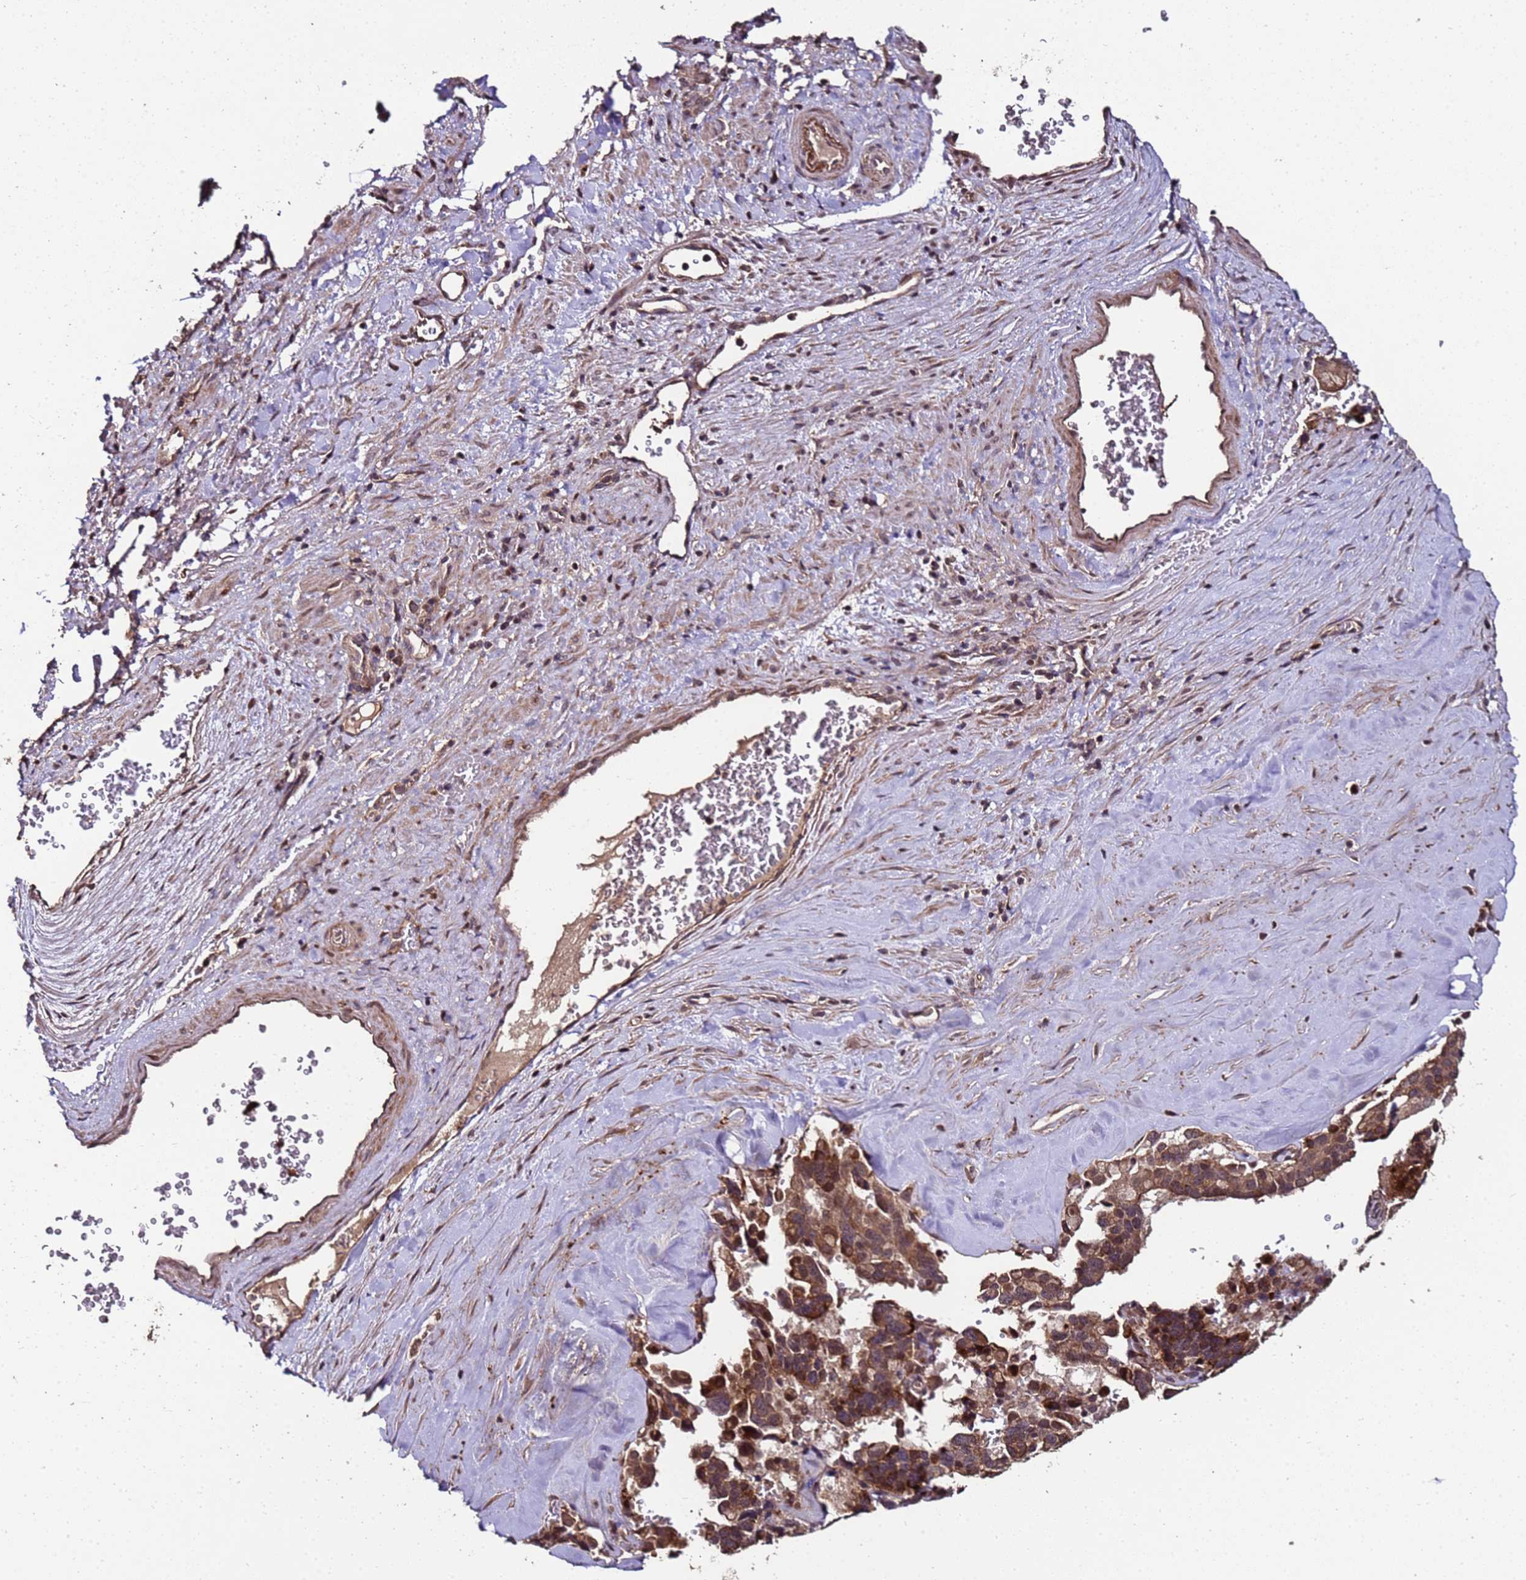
{"staining": {"intensity": "moderate", "quantity": ">75%", "location": "cytoplasmic/membranous"}, "tissue": "pancreatic cancer", "cell_type": "Tumor cells", "image_type": "cancer", "snomed": [{"axis": "morphology", "description": "Adenocarcinoma, NOS"}, {"axis": "topography", "description": "Pancreas"}], "caption": "A high-resolution image shows IHC staining of pancreatic adenocarcinoma, which reveals moderate cytoplasmic/membranous positivity in approximately >75% of tumor cells.", "gene": "PRODH", "patient": {"sex": "male", "age": 65}}